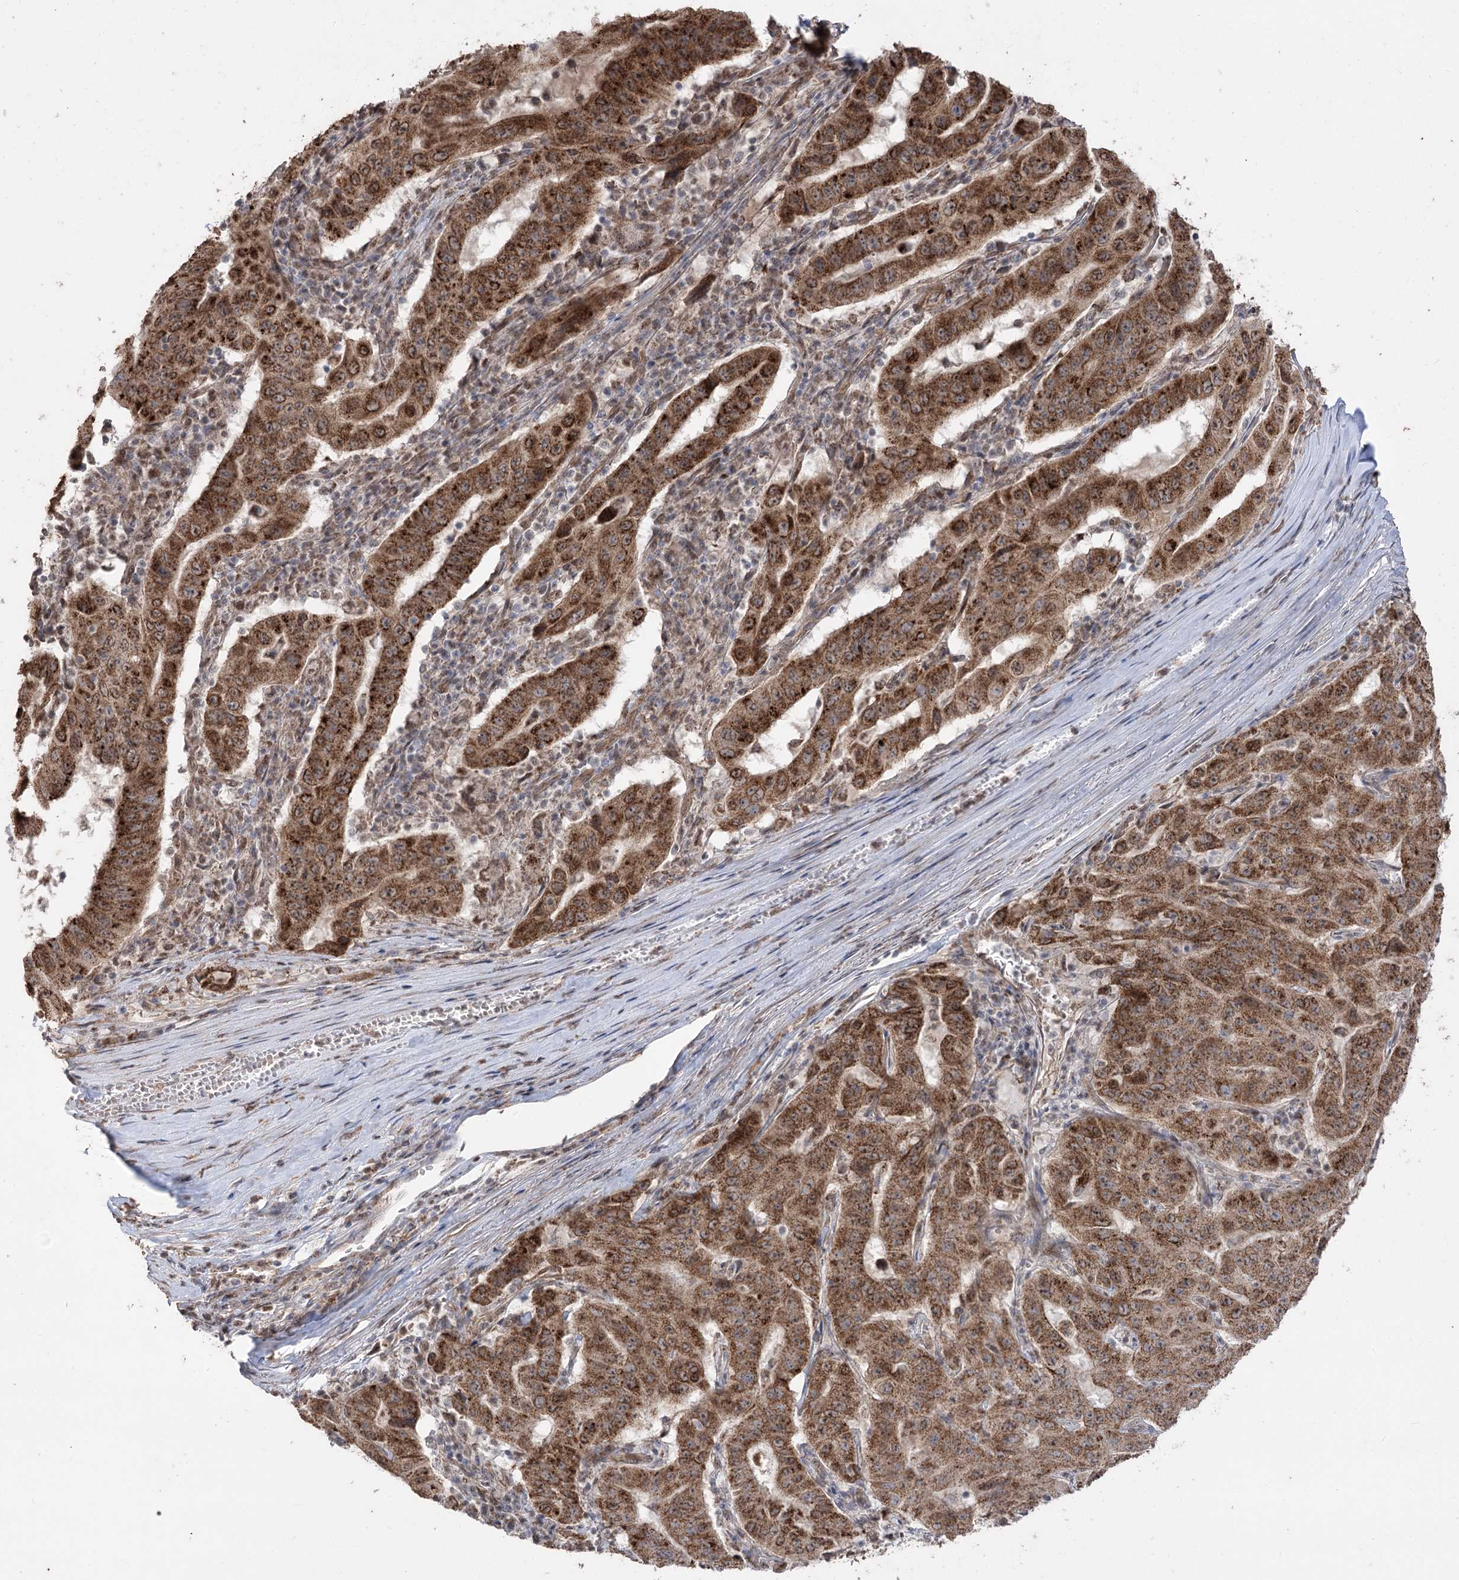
{"staining": {"intensity": "strong", "quantity": ">75%", "location": "cytoplasmic/membranous"}, "tissue": "pancreatic cancer", "cell_type": "Tumor cells", "image_type": "cancer", "snomed": [{"axis": "morphology", "description": "Adenocarcinoma, NOS"}, {"axis": "topography", "description": "Pancreas"}], "caption": "A micrograph showing strong cytoplasmic/membranous staining in approximately >75% of tumor cells in pancreatic adenocarcinoma, as visualized by brown immunohistochemical staining.", "gene": "ZSCAN23", "patient": {"sex": "male", "age": 63}}